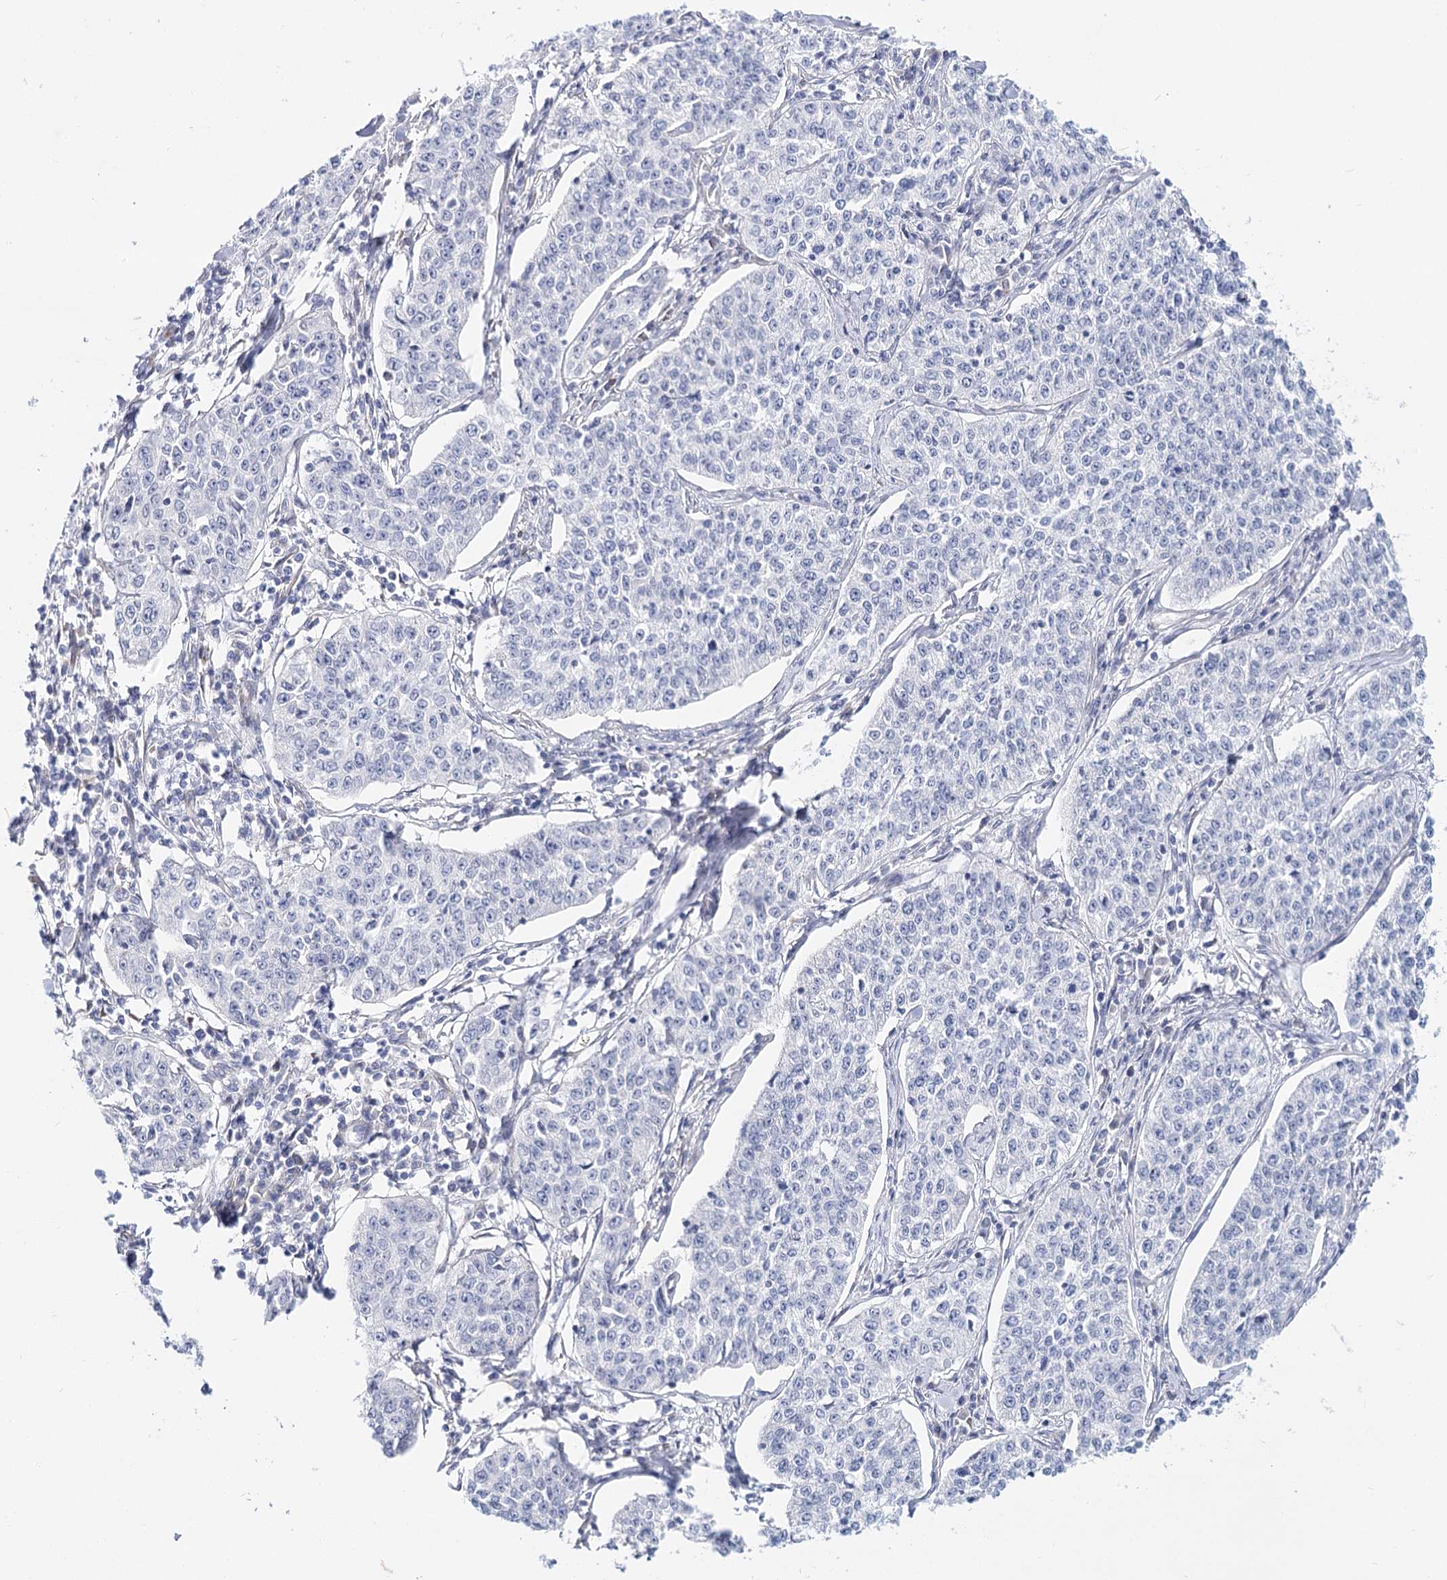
{"staining": {"intensity": "negative", "quantity": "none", "location": "none"}, "tissue": "cervical cancer", "cell_type": "Tumor cells", "image_type": "cancer", "snomed": [{"axis": "morphology", "description": "Squamous cell carcinoma, NOS"}, {"axis": "topography", "description": "Cervix"}], "caption": "An immunohistochemistry histopathology image of cervical squamous cell carcinoma is shown. There is no staining in tumor cells of cervical squamous cell carcinoma. Brightfield microscopy of immunohistochemistry stained with DAB (3,3'-diaminobenzidine) (brown) and hematoxylin (blue), captured at high magnification.", "gene": "TEX12", "patient": {"sex": "female", "age": 35}}